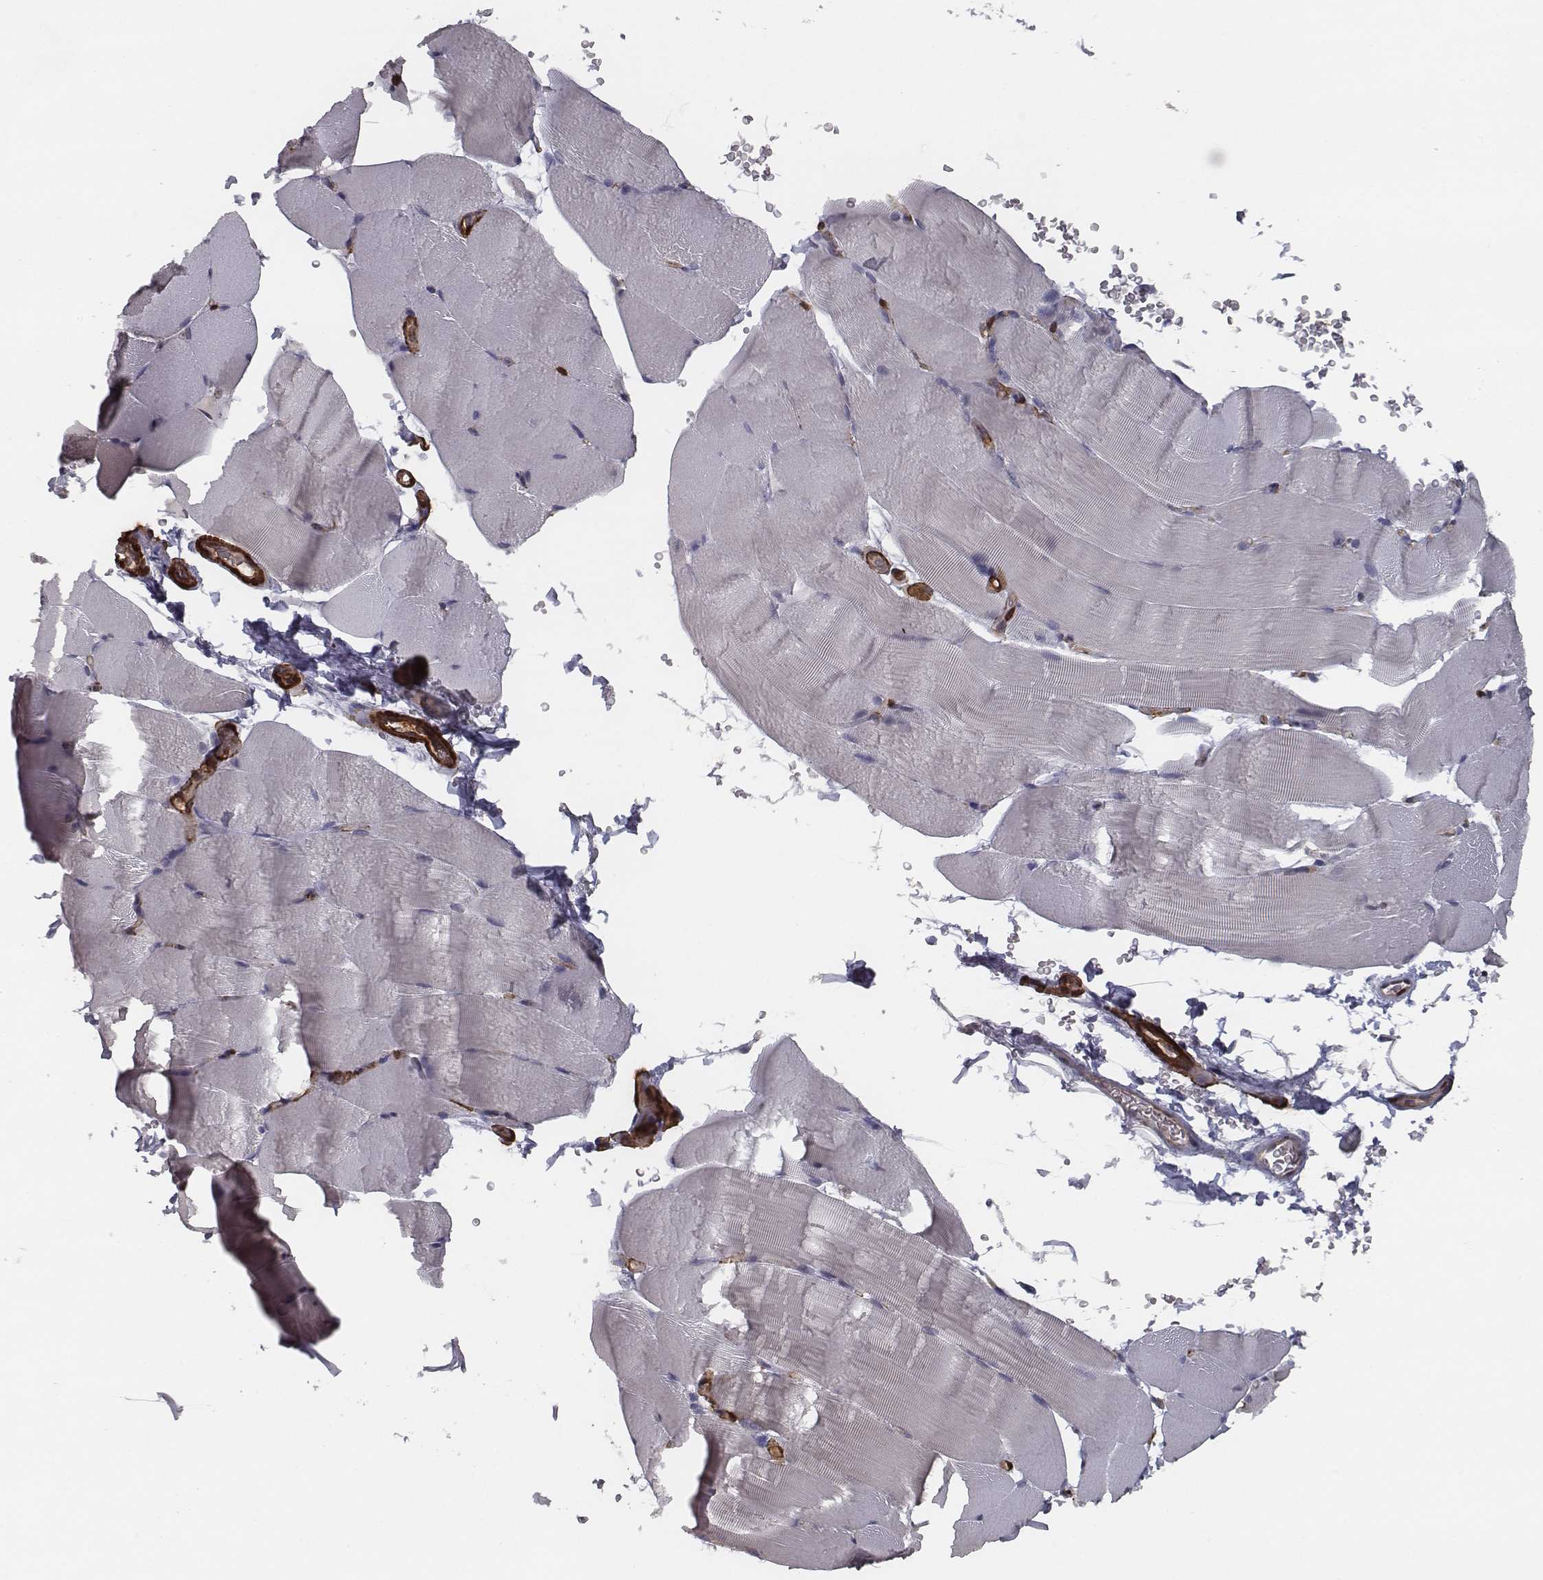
{"staining": {"intensity": "negative", "quantity": "none", "location": "none"}, "tissue": "skeletal muscle", "cell_type": "Myocytes", "image_type": "normal", "snomed": [{"axis": "morphology", "description": "Normal tissue, NOS"}, {"axis": "topography", "description": "Skeletal muscle"}], "caption": "DAB (3,3'-diaminobenzidine) immunohistochemical staining of normal human skeletal muscle demonstrates no significant staining in myocytes.", "gene": "ISYNA1", "patient": {"sex": "female", "age": 37}}